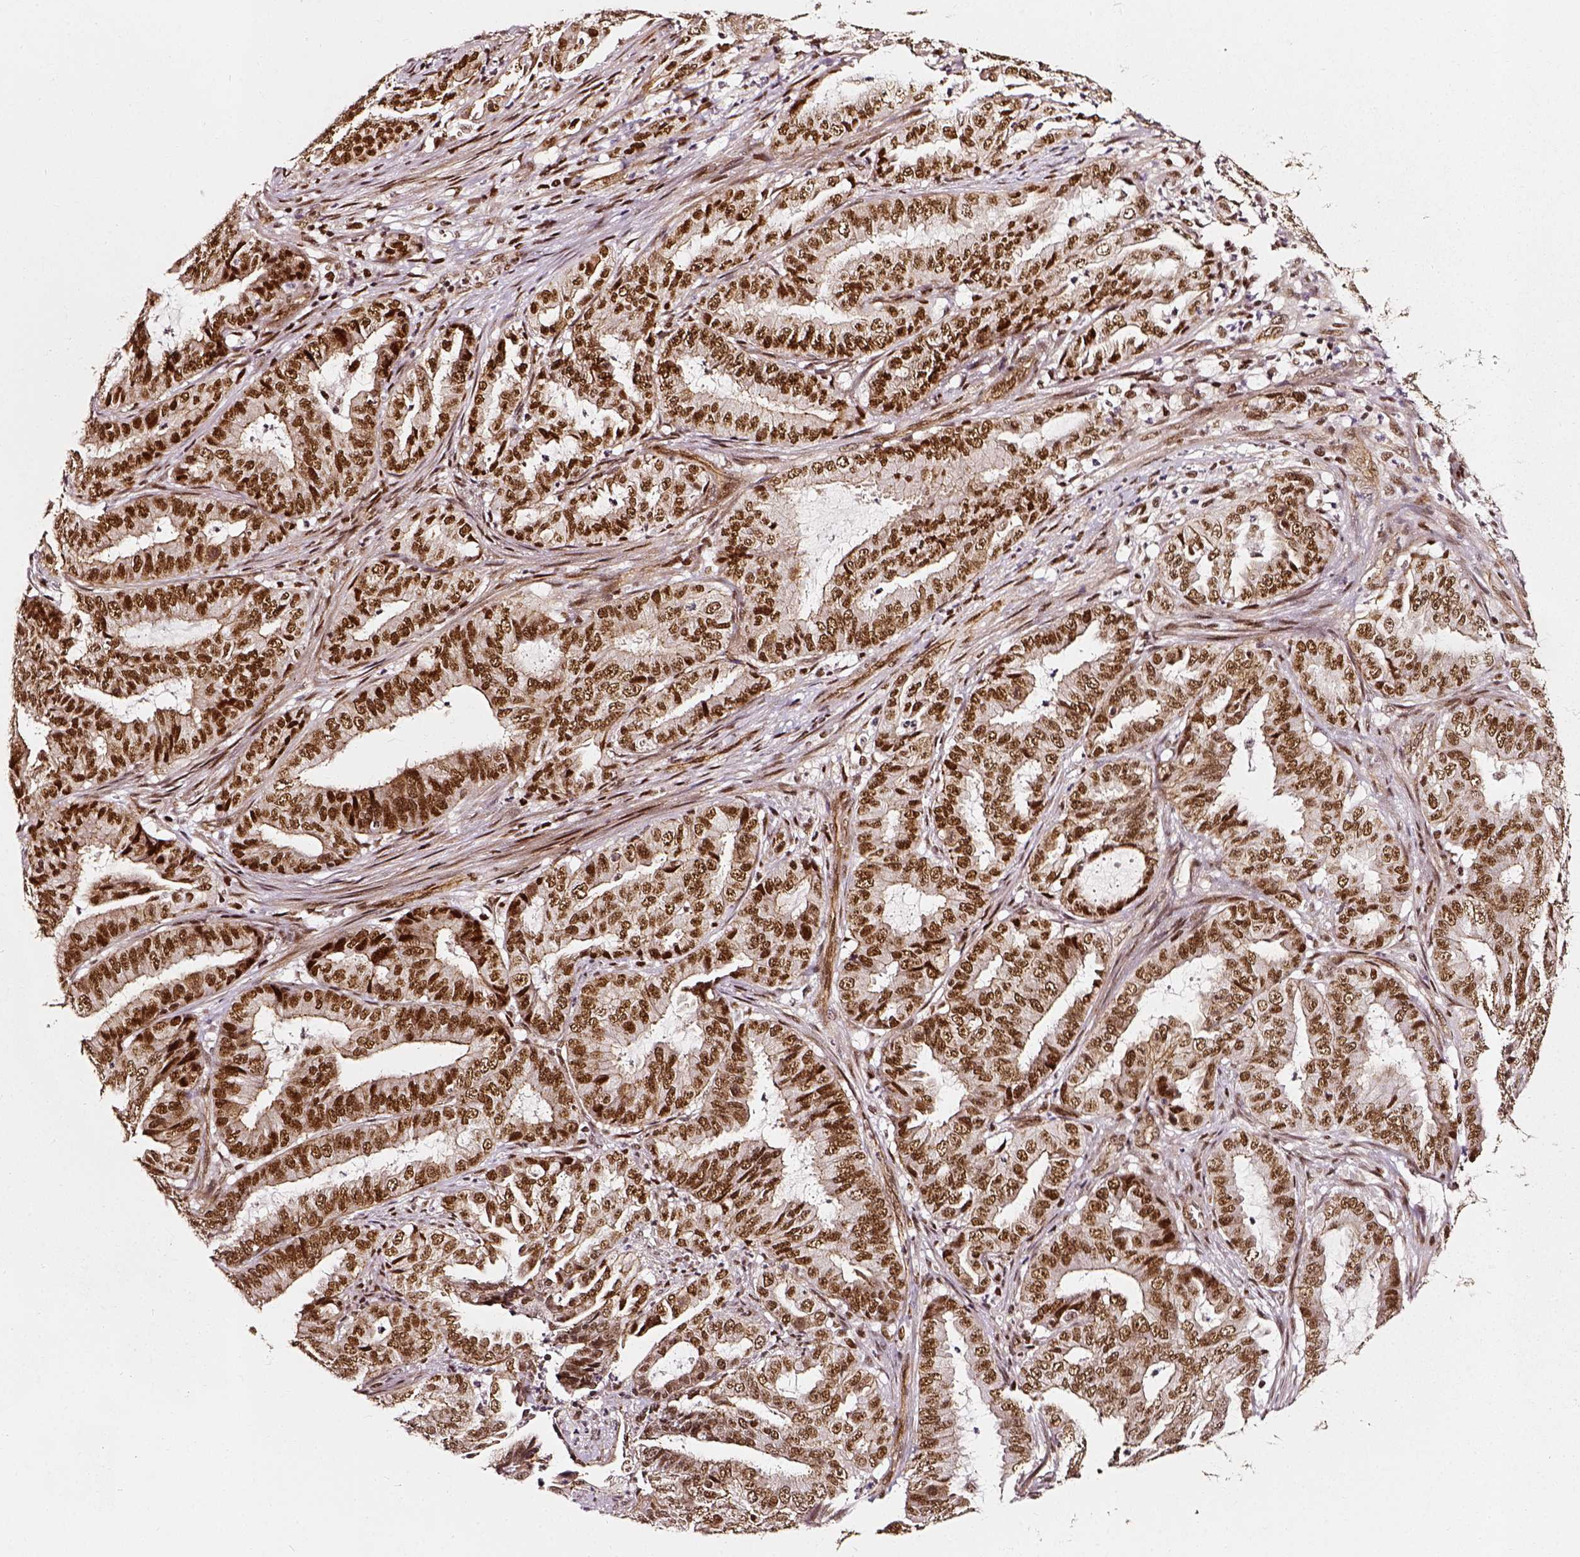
{"staining": {"intensity": "moderate", "quantity": ">75%", "location": "nuclear"}, "tissue": "endometrial cancer", "cell_type": "Tumor cells", "image_type": "cancer", "snomed": [{"axis": "morphology", "description": "Adenocarcinoma, NOS"}, {"axis": "topography", "description": "Endometrium"}], "caption": "Protein analysis of endometrial adenocarcinoma tissue exhibits moderate nuclear positivity in approximately >75% of tumor cells.", "gene": "NACC1", "patient": {"sex": "female", "age": 51}}